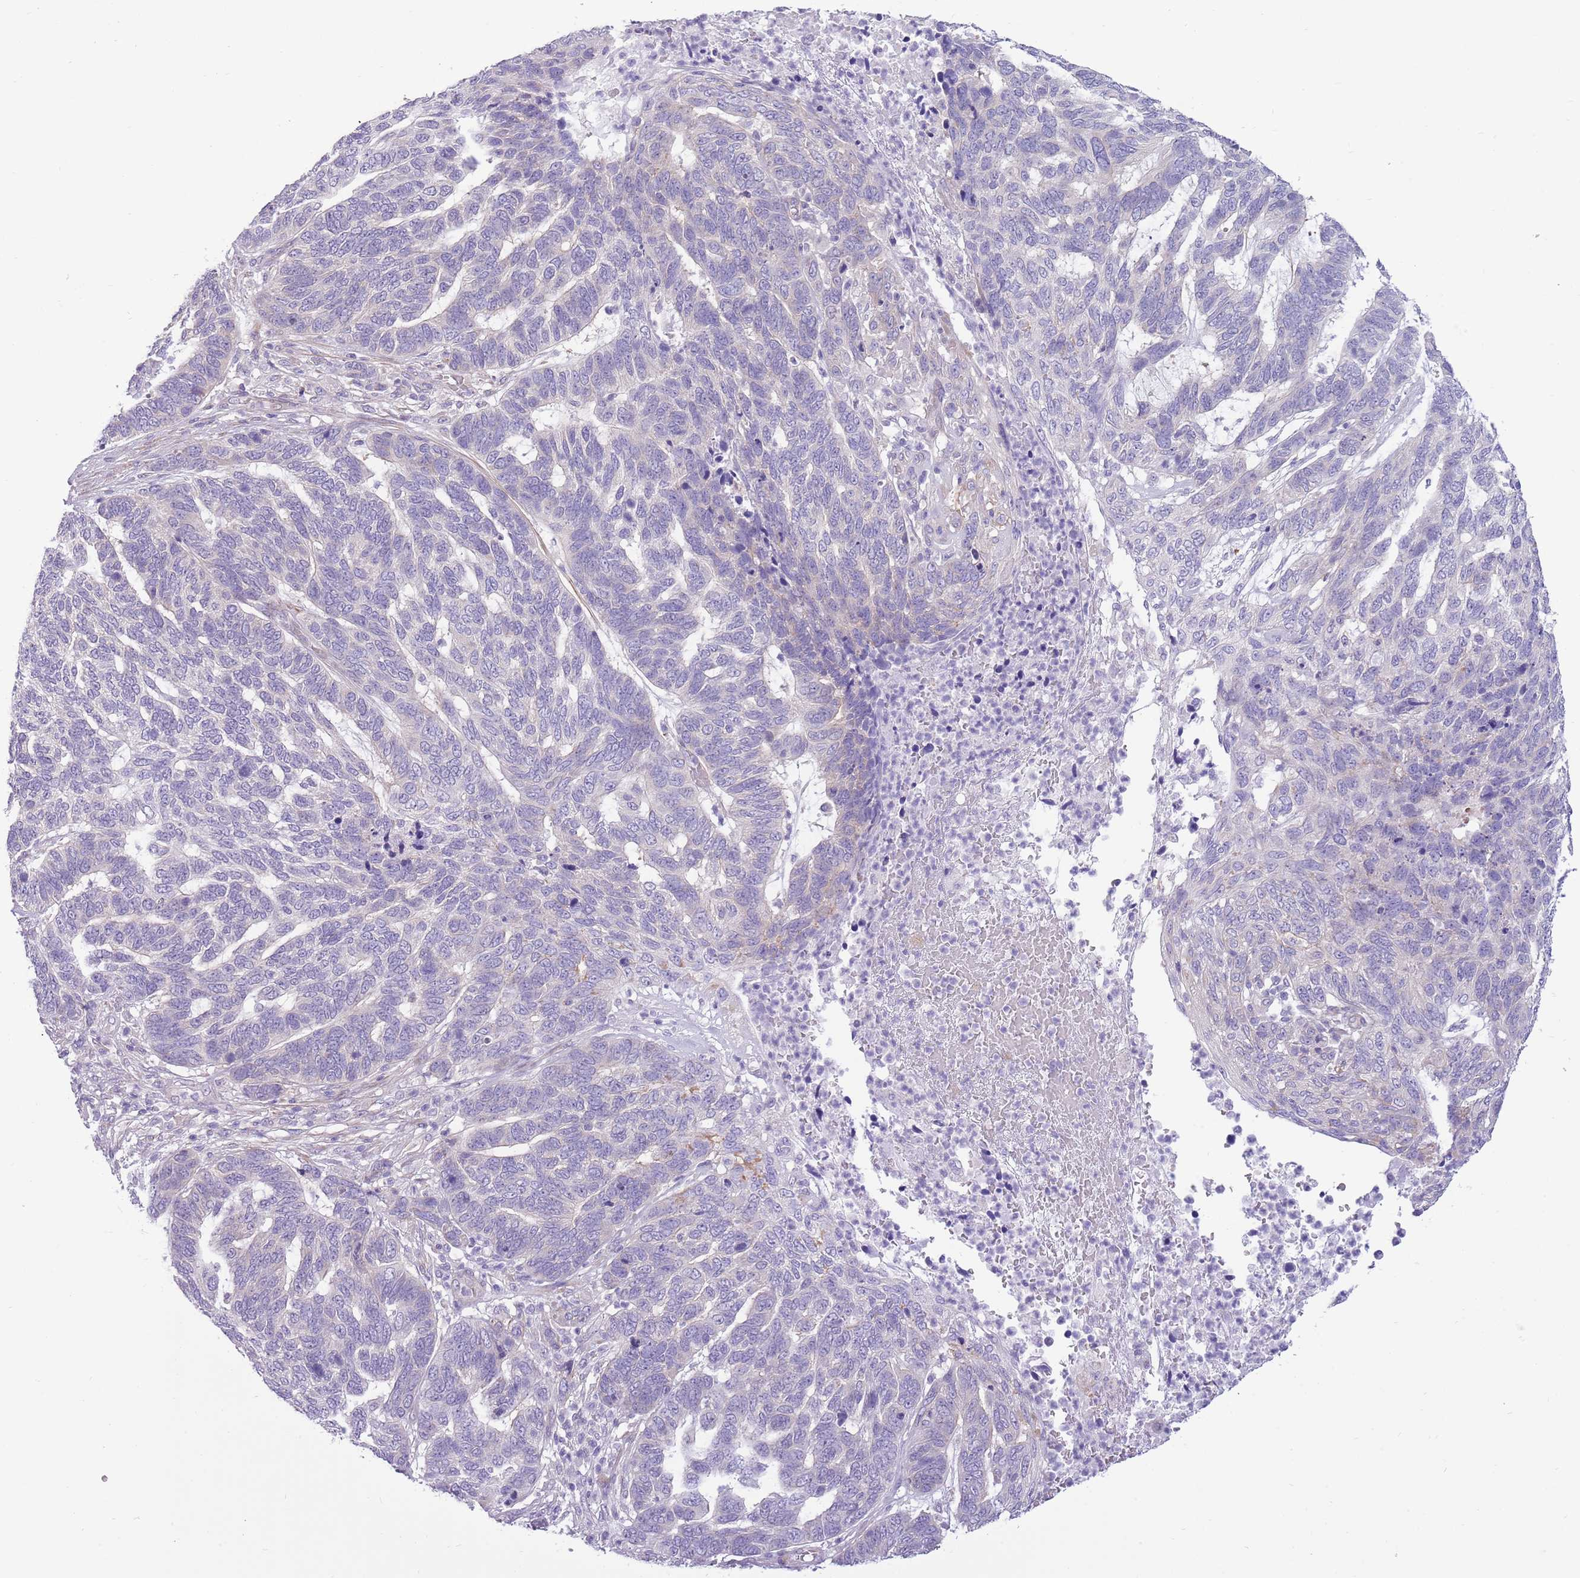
{"staining": {"intensity": "negative", "quantity": "none", "location": "none"}, "tissue": "skin cancer", "cell_type": "Tumor cells", "image_type": "cancer", "snomed": [{"axis": "morphology", "description": "Basal cell carcinoma"}, {"axis": "topography", "description": "Skin"}], "caption": "DAB (3,3'-diaminobenzidine) immunohistochemical staining of basal cell carcinoma (skin) shows no significant positivity in tumor cells.", "gene": "ZC4H2", "patient": {"sex": "female", "age": 65}}